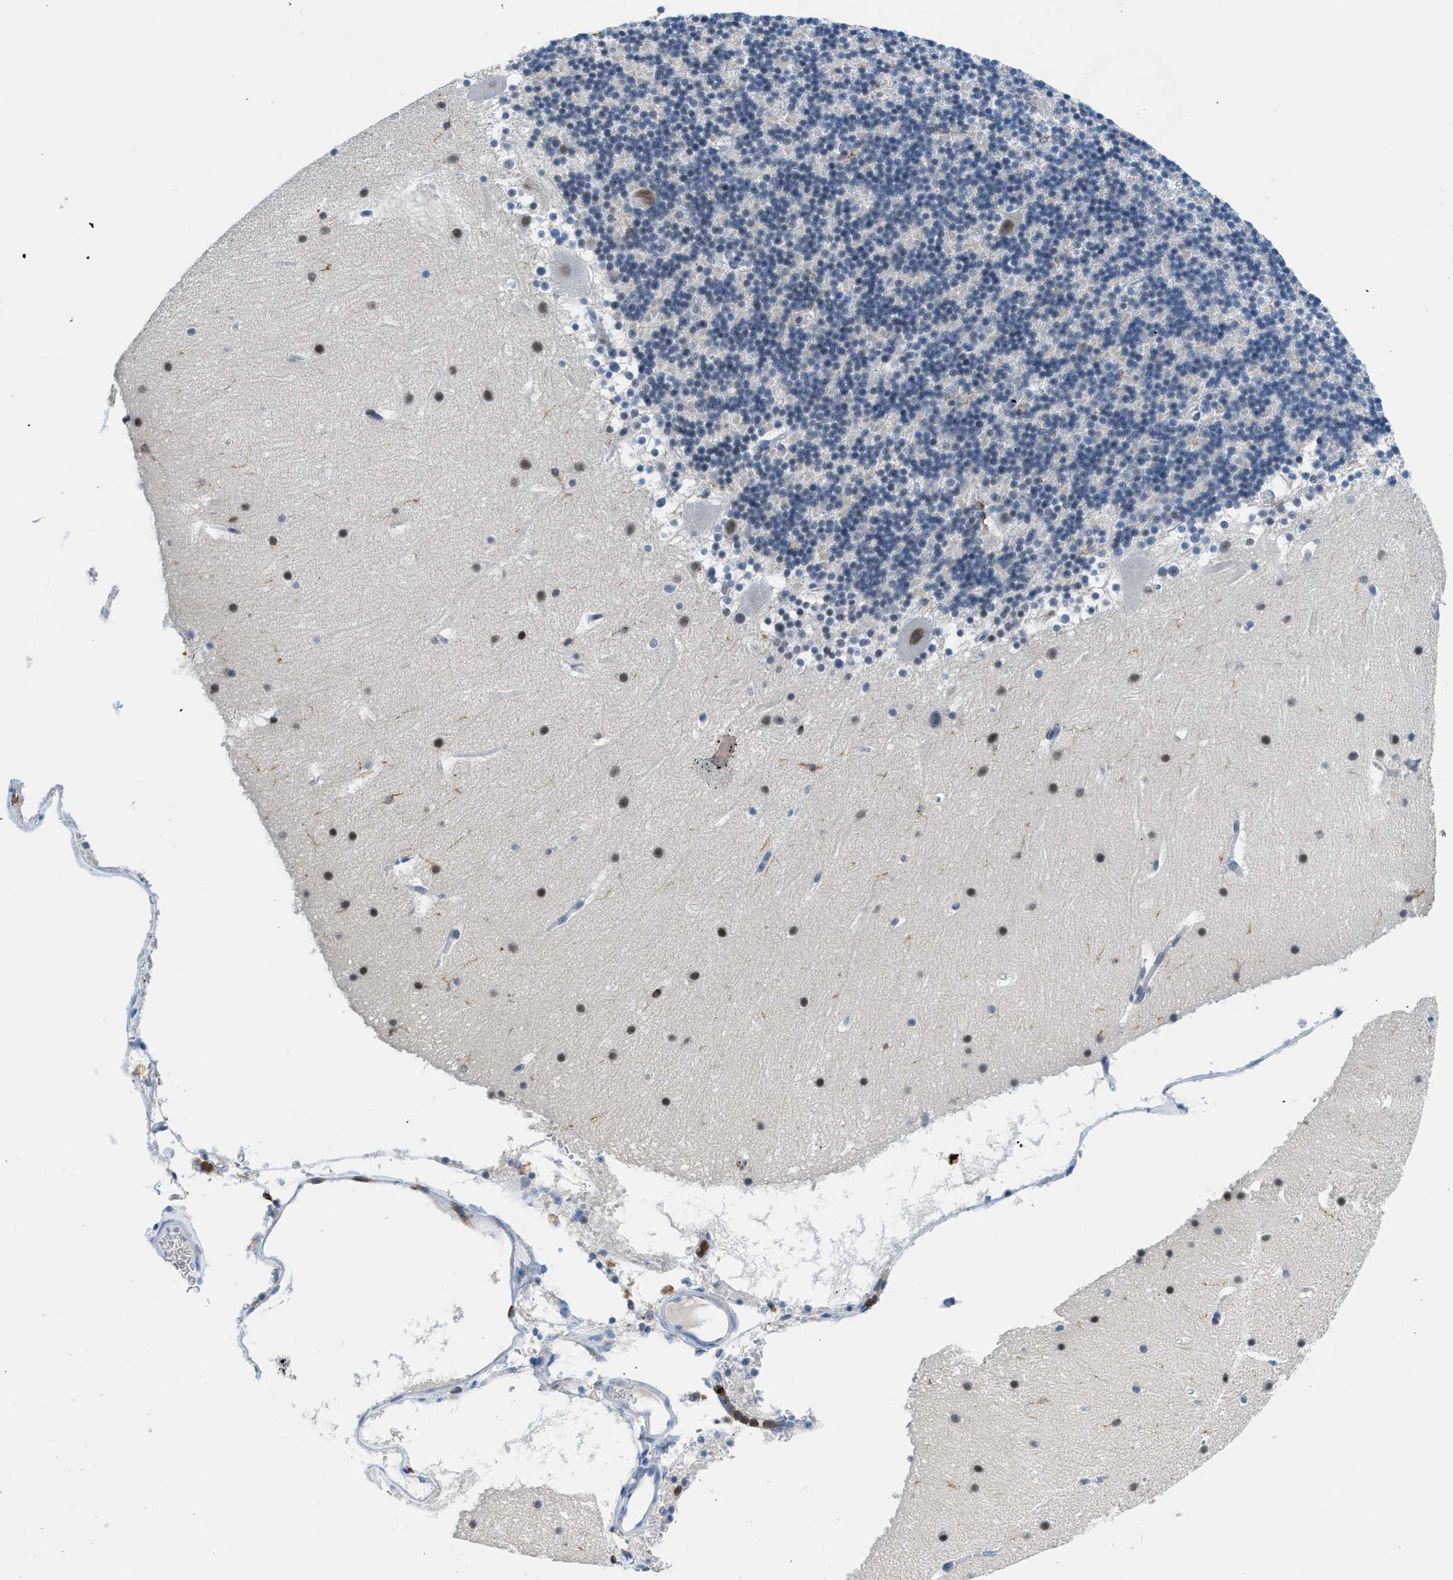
{"staining": {"intensity": "negative", "quantity": "none", "location": "none"}, "tissue": "cerebellum", "cell_type": "Cells in granular layer", "image_type": "normal", "snomed": [{"axis": "morphology", "description": "Normal tissue, NOS"}, {"axis": "topography", "description": "Cerebellum"}], "caption": "IHC photomicrograph of unremarkable cerebellum stained for a protein (brown), which reveals no positivity in cells in granular layer.", "gene": "FAM151A", "patient": {"sex": "male", "age": 45}}